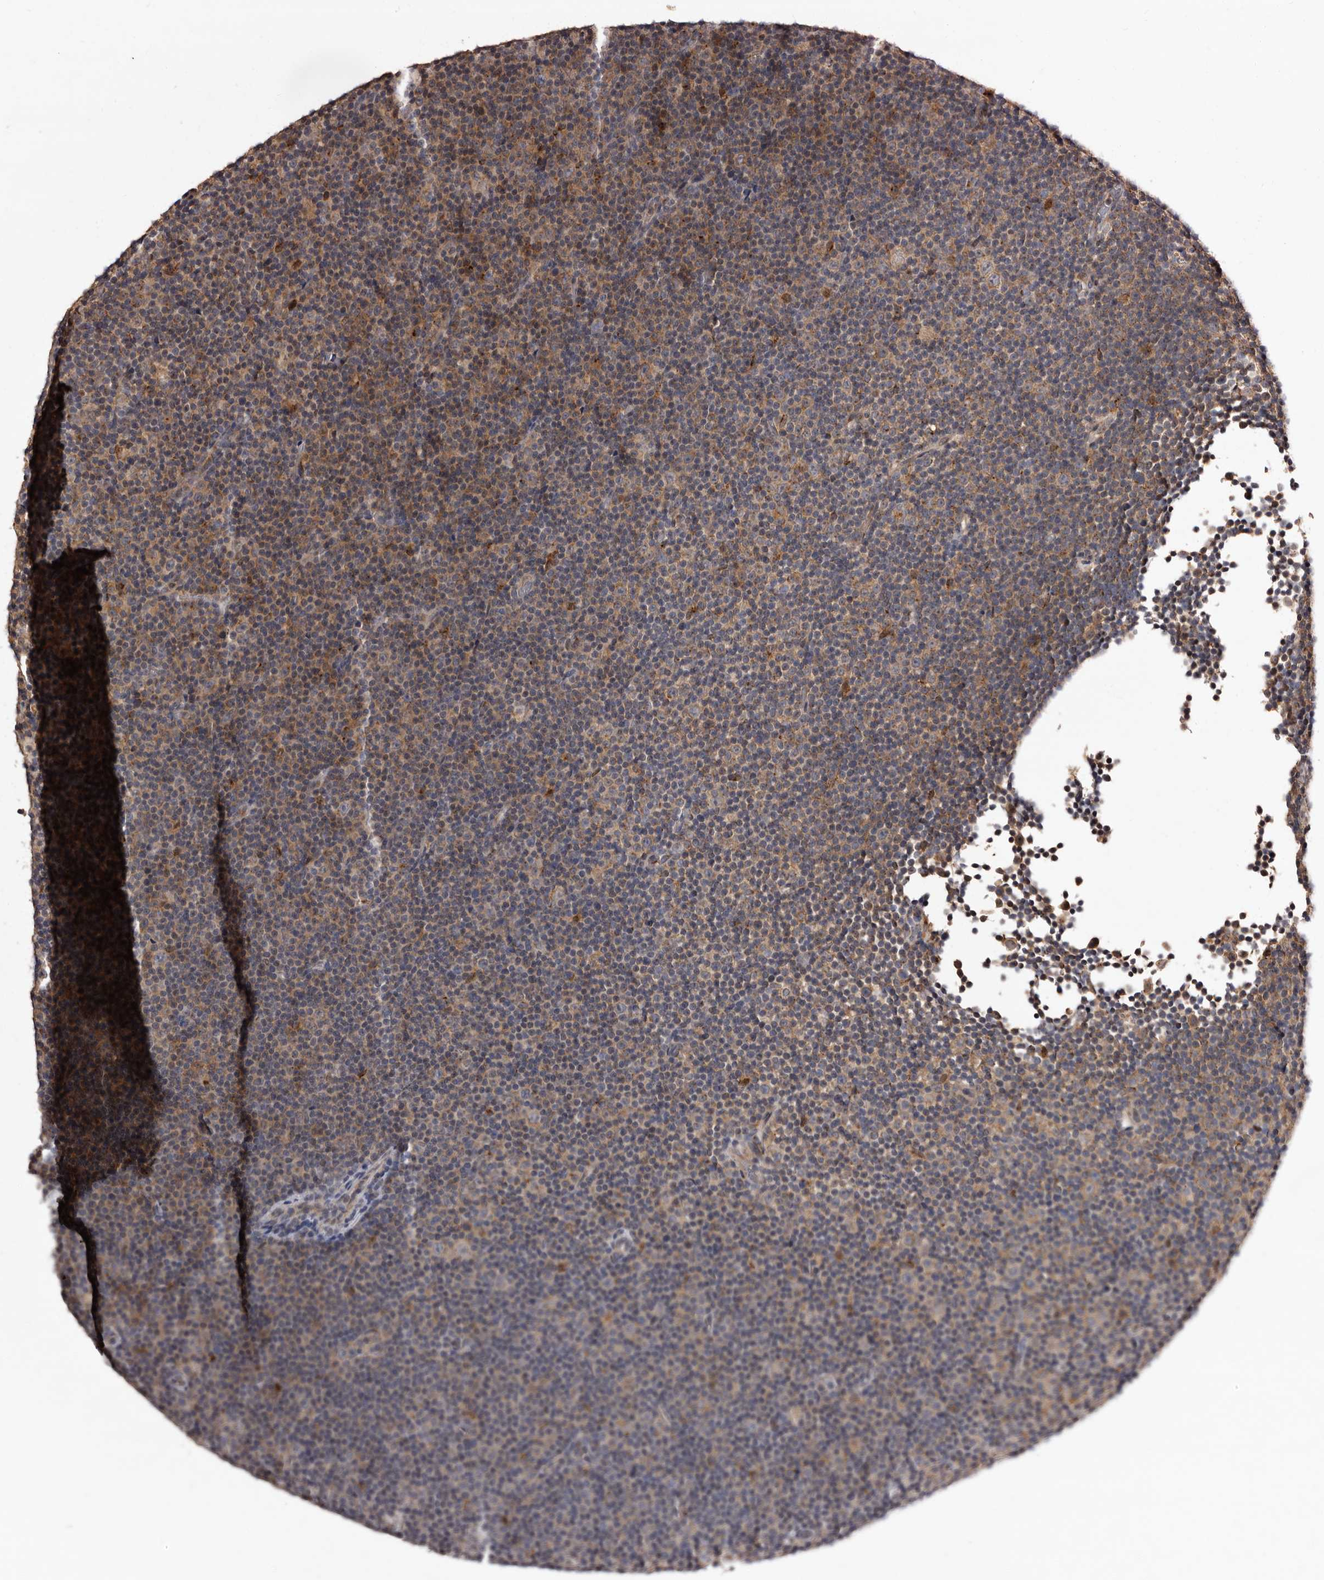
{"staining": {"intensity": "weak", "quantity": "25%-75%", "location": "cytoplasmic/membranous"}, "tissue": "lymphoma", "cell_type": "Tumor cells", "image_type": "cancer", "snomed": [{"axis": "morphology", "description": "Malignant lymphoma, non-Hodgkin's type, Low grade"}, {"axis": "topography", "description": "Lymph node"}], "caption": "IHC (DAB) staining of lymphoma displays weak cytoplasmic/membranous protein expression in about 25%-75% of tumor cells.", "gene": "FAM91A1", "patient": {"sex": "female", "age": 67}}